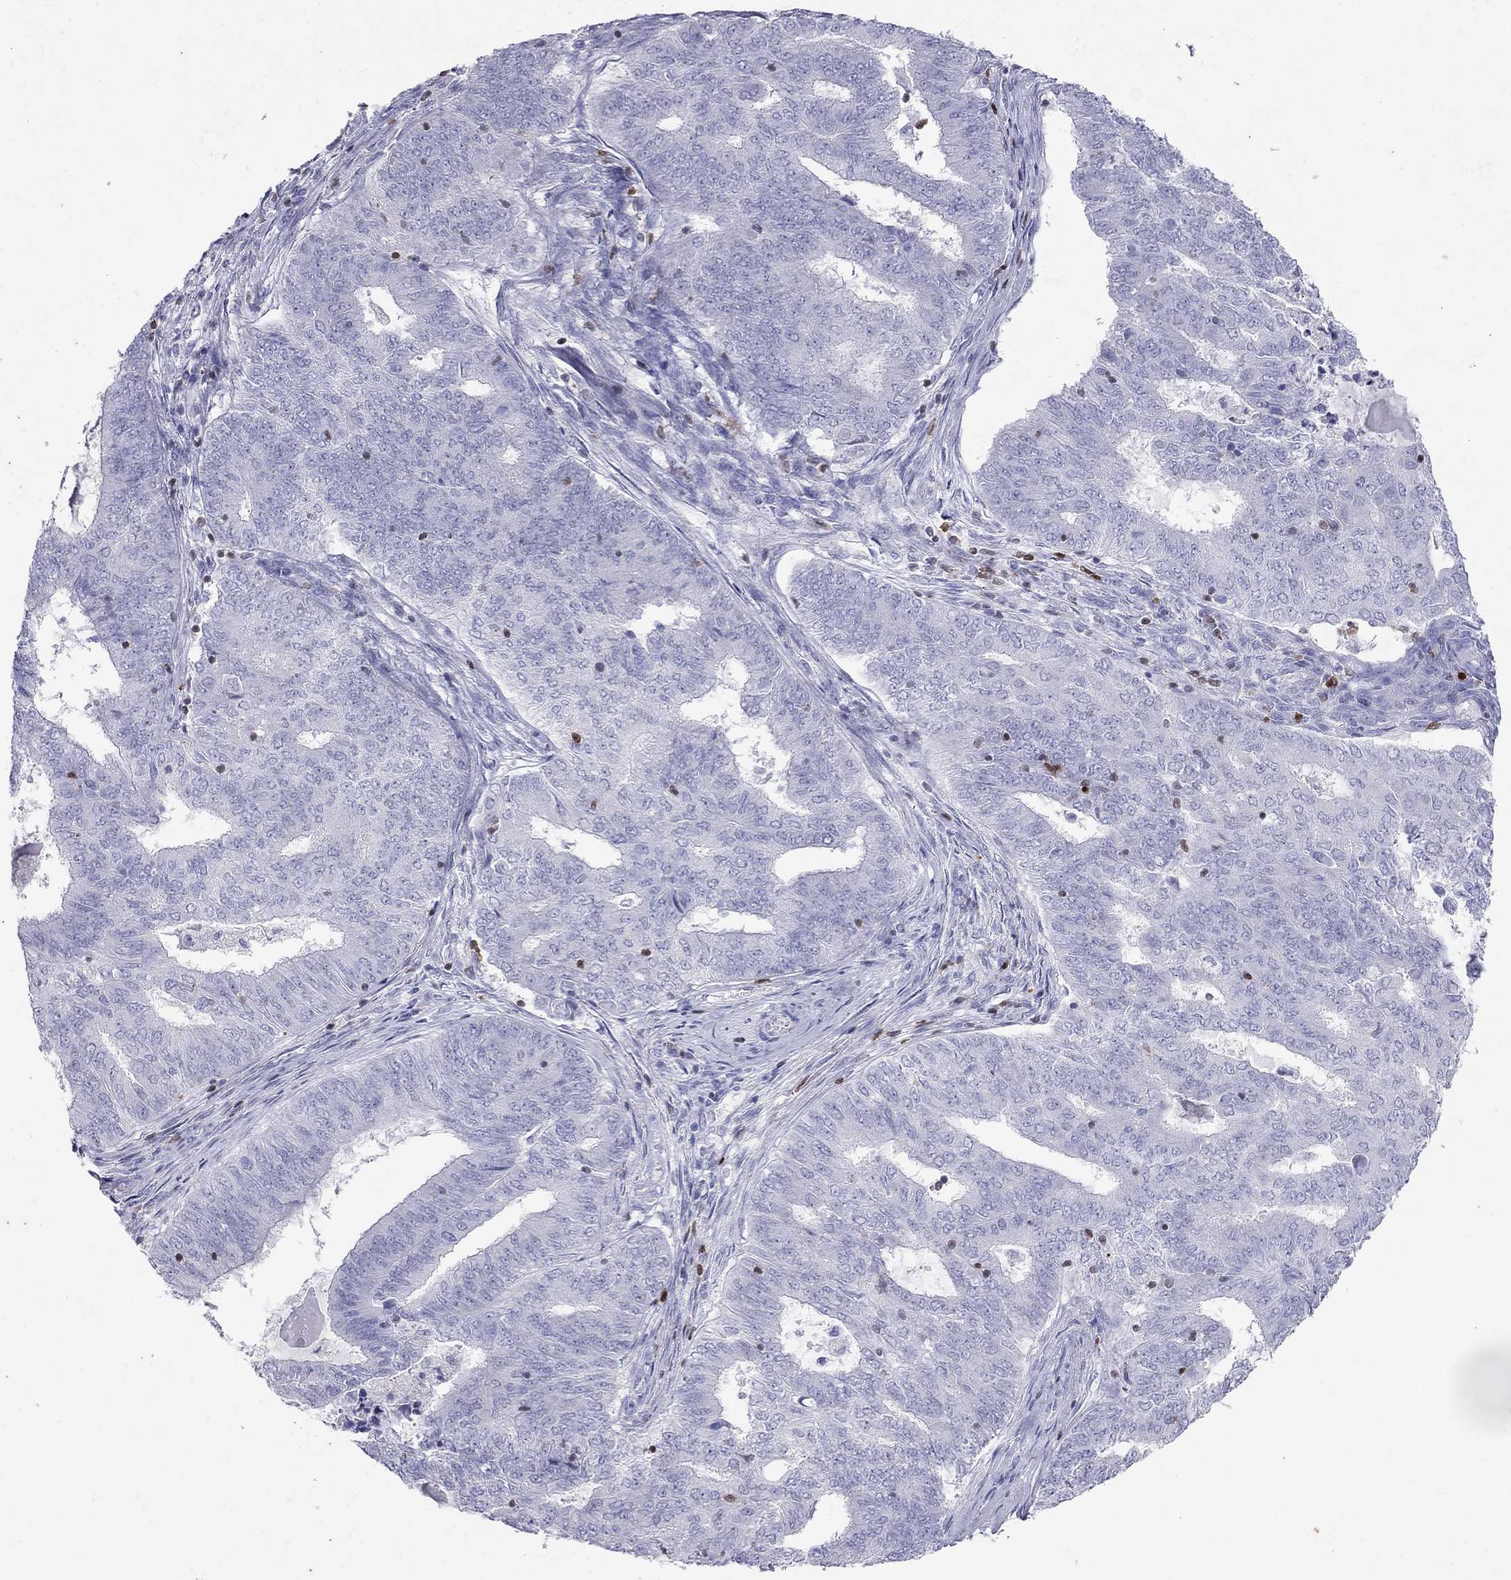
{"staining": {"intensity": "negative", "quantity": "none", "location": "none"}, "tissue": "endometrial cancer", "cell_type": "Tumor cells", "image_type": "cancer", "snomed": [{"axis": "morphology", "description": "Adenocarcinoma, NOS"}, {"axis": "topography", "description": "Endometrium"}], "caption": "Human adenocarcinoma (endometrial) stained for a protein using IHC shows no staining in tumor cells.", "gene": "SH2D2A", "patient": {"sex": "female", "age": 62}}